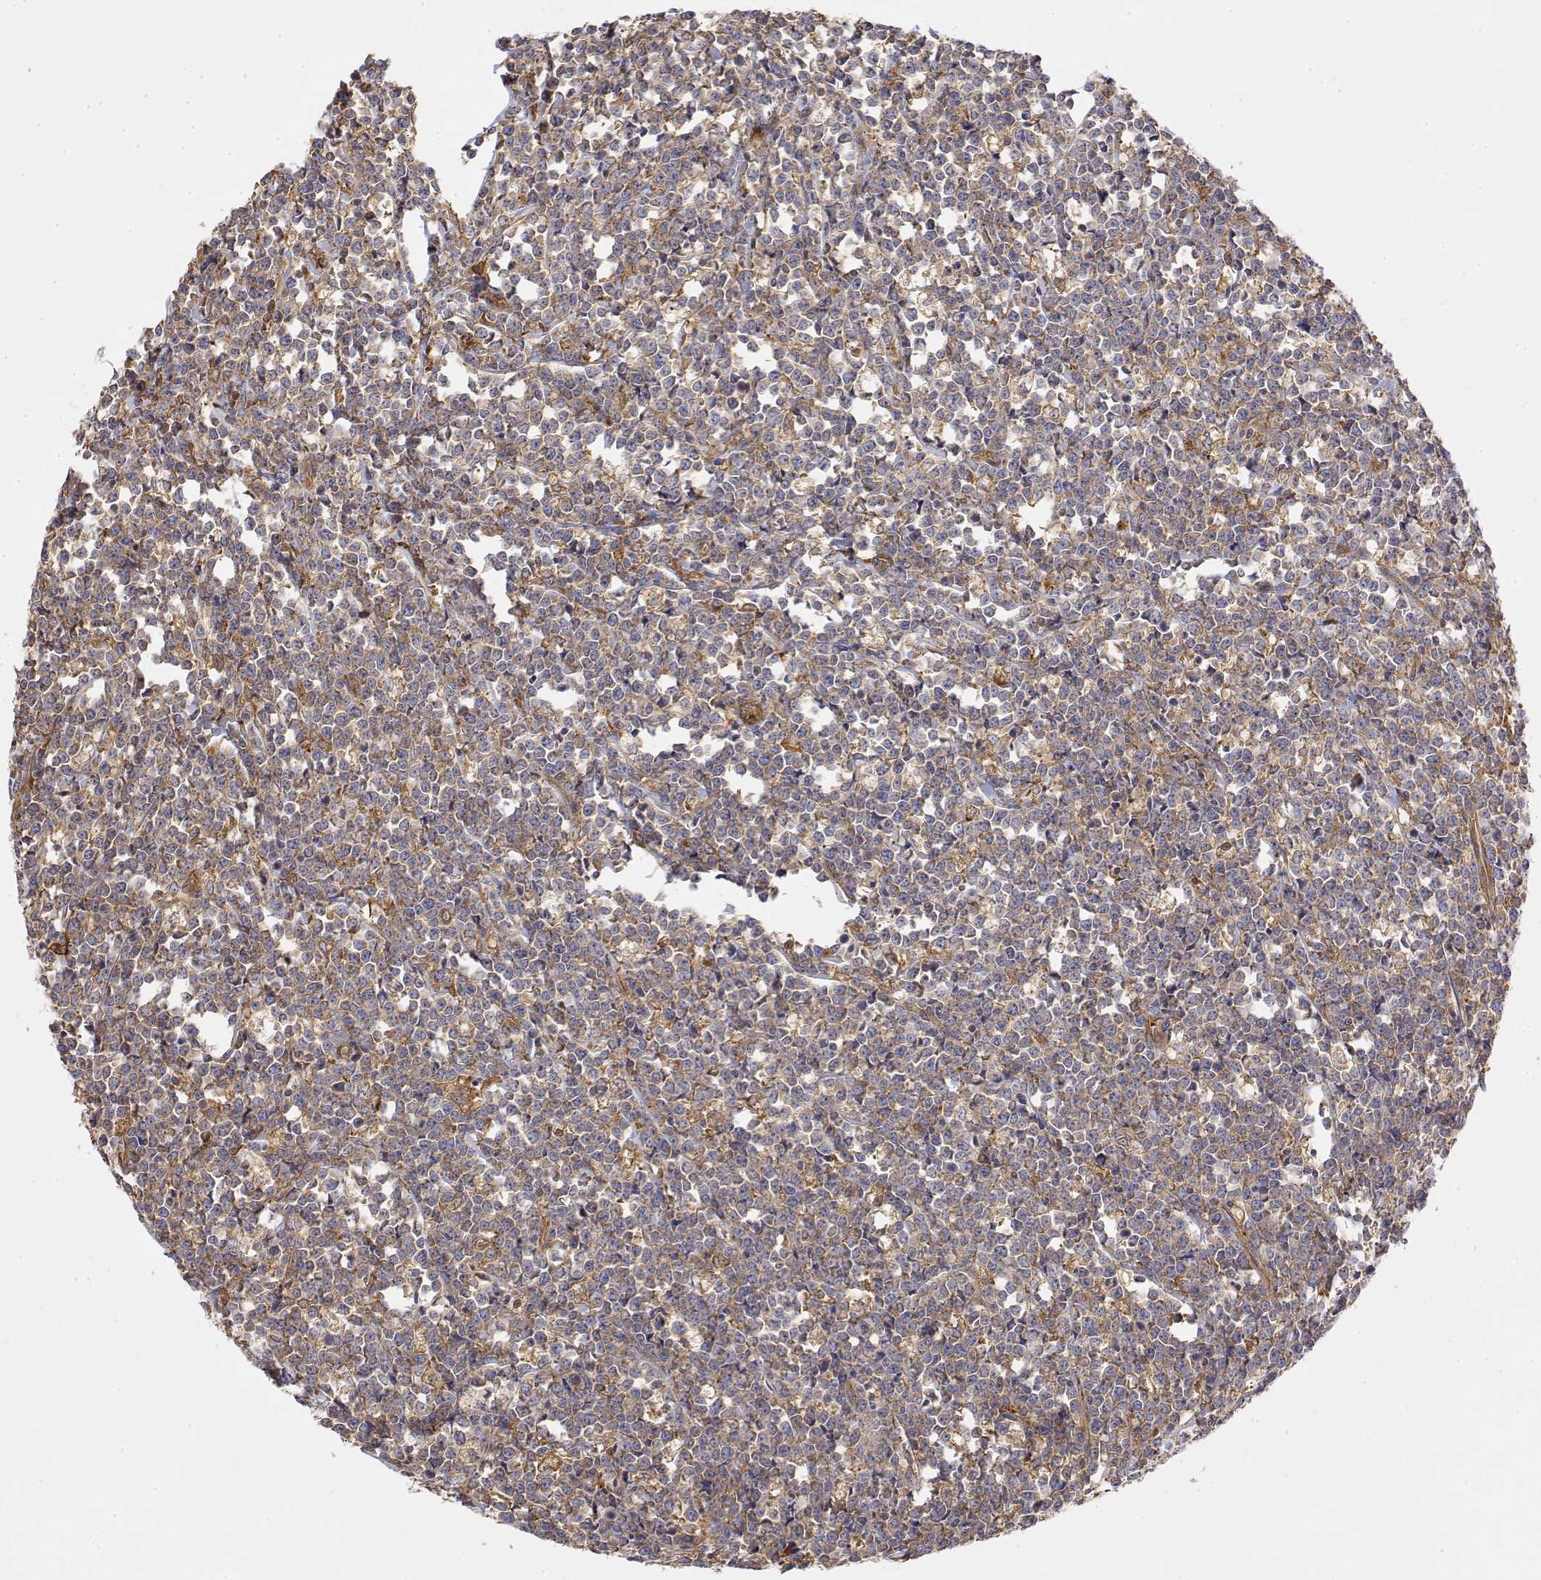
{"staining": {"intensity": "weak", "quantity": "25%-75%", "location": "cytoplasmic/membranous"}, "tissue": "lymphoma", "cell_type": "Tumor cells", "image_type": "cancer", "snomed": [{"axis": "morphology", "description": "Malignant lymphoma, non-Hodgkin's type, High grade"}, {"axis": "topography", "description": "Small intestine"}], "caption": "Human lymphoma stained with a brown dye reveals weak cytoplasmic/membranous positive positivity in about 25%-75% of tumor cells.", "gene": "PACSIN2", "patient": {"sex": "female", "age": 56}}